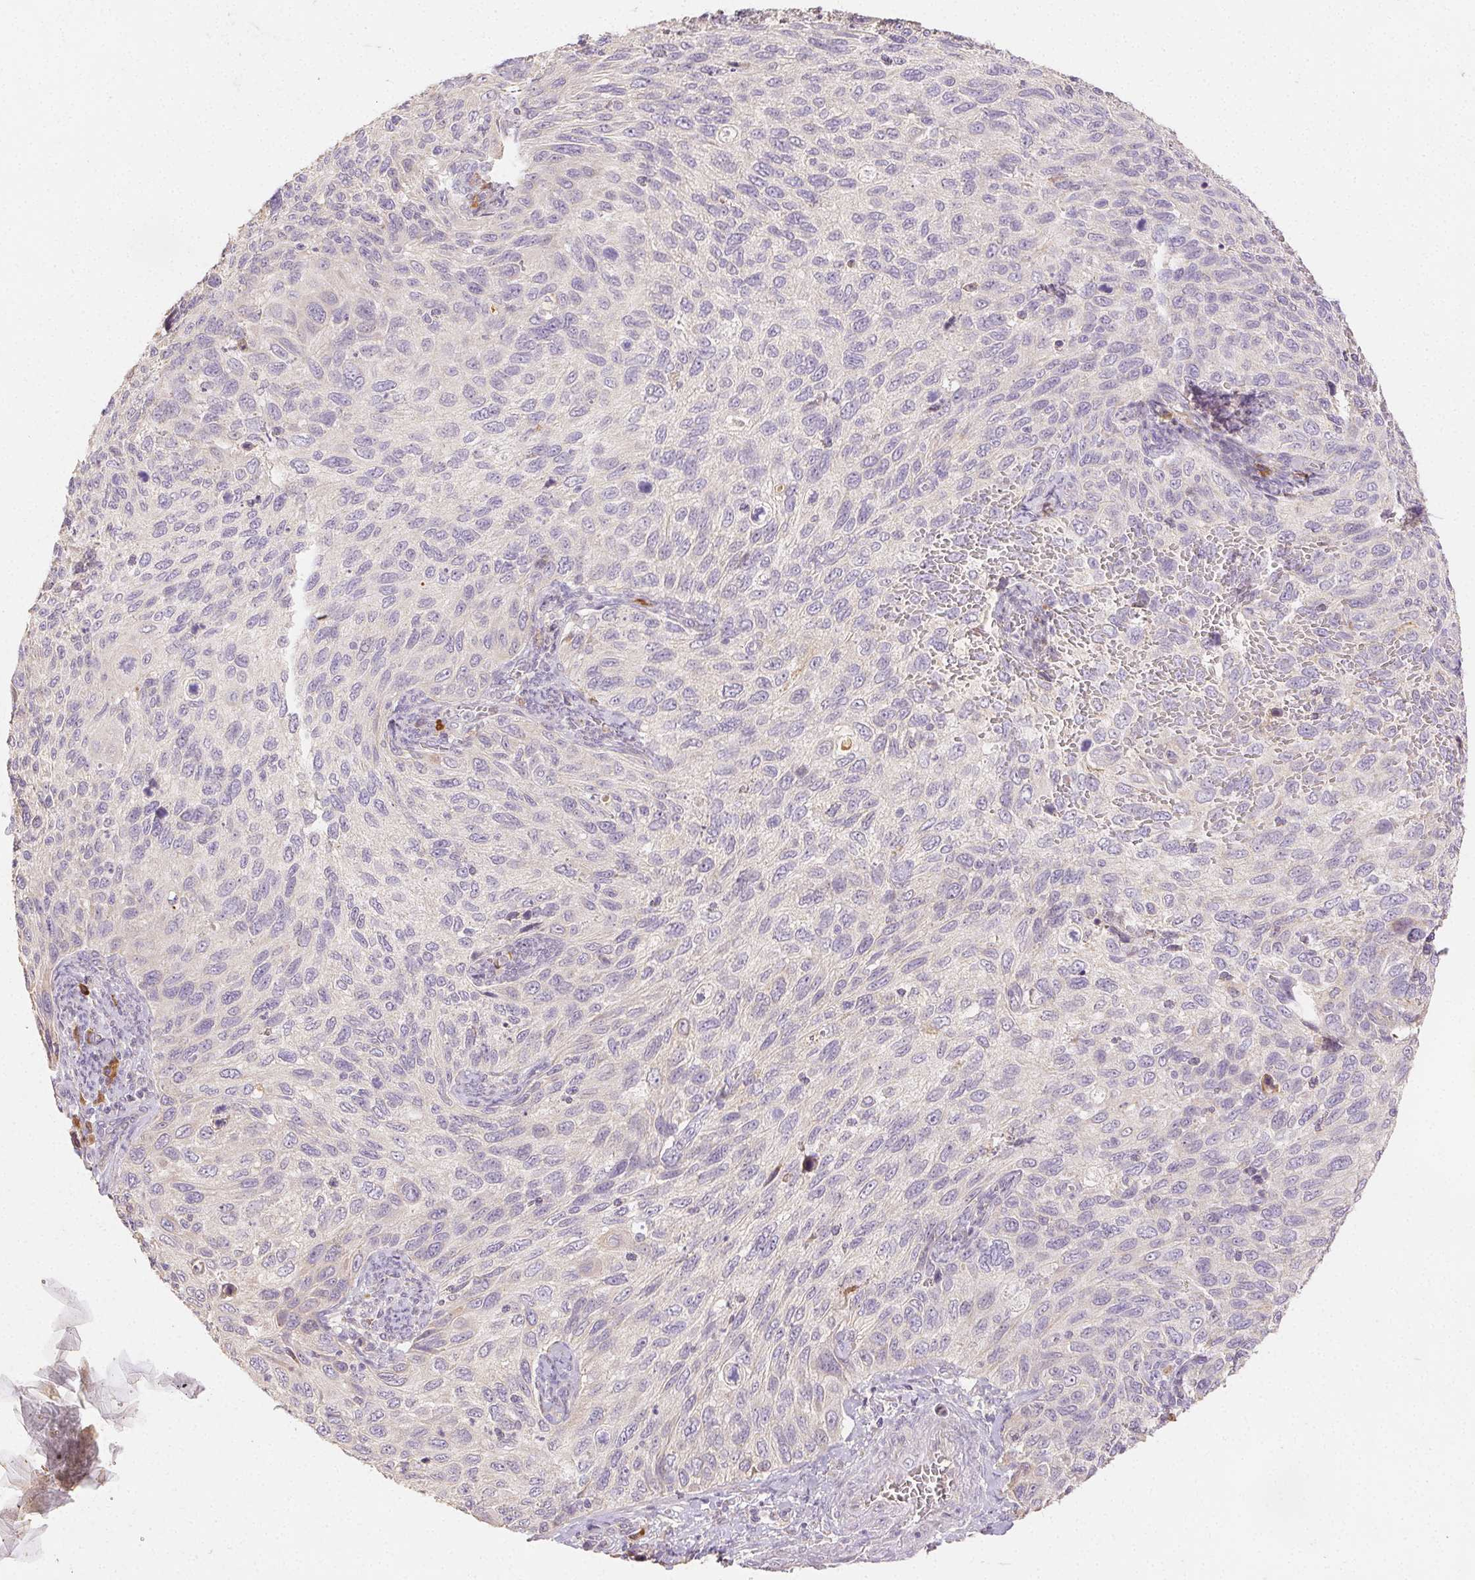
{"staining": {"intensity": "negative", "quantity": "none", "location": "none"}, "tissue": "cervical cancer", "cell_type": "Tumor cells", "image_type": "cancer", "snomed": [{"axis": "morphology", "description": "Squamous cell carcinoma, NOS"}, {"axis": "topography", "description": "Cervix"}], "caption": "Squamous cell carcinoma (cervical) stained for a protein using immunohistochemistry (IHC) displays no expression tumor cells.", "gene": "ACVR1B", "patient": {"sex": "female", "age": 70}}